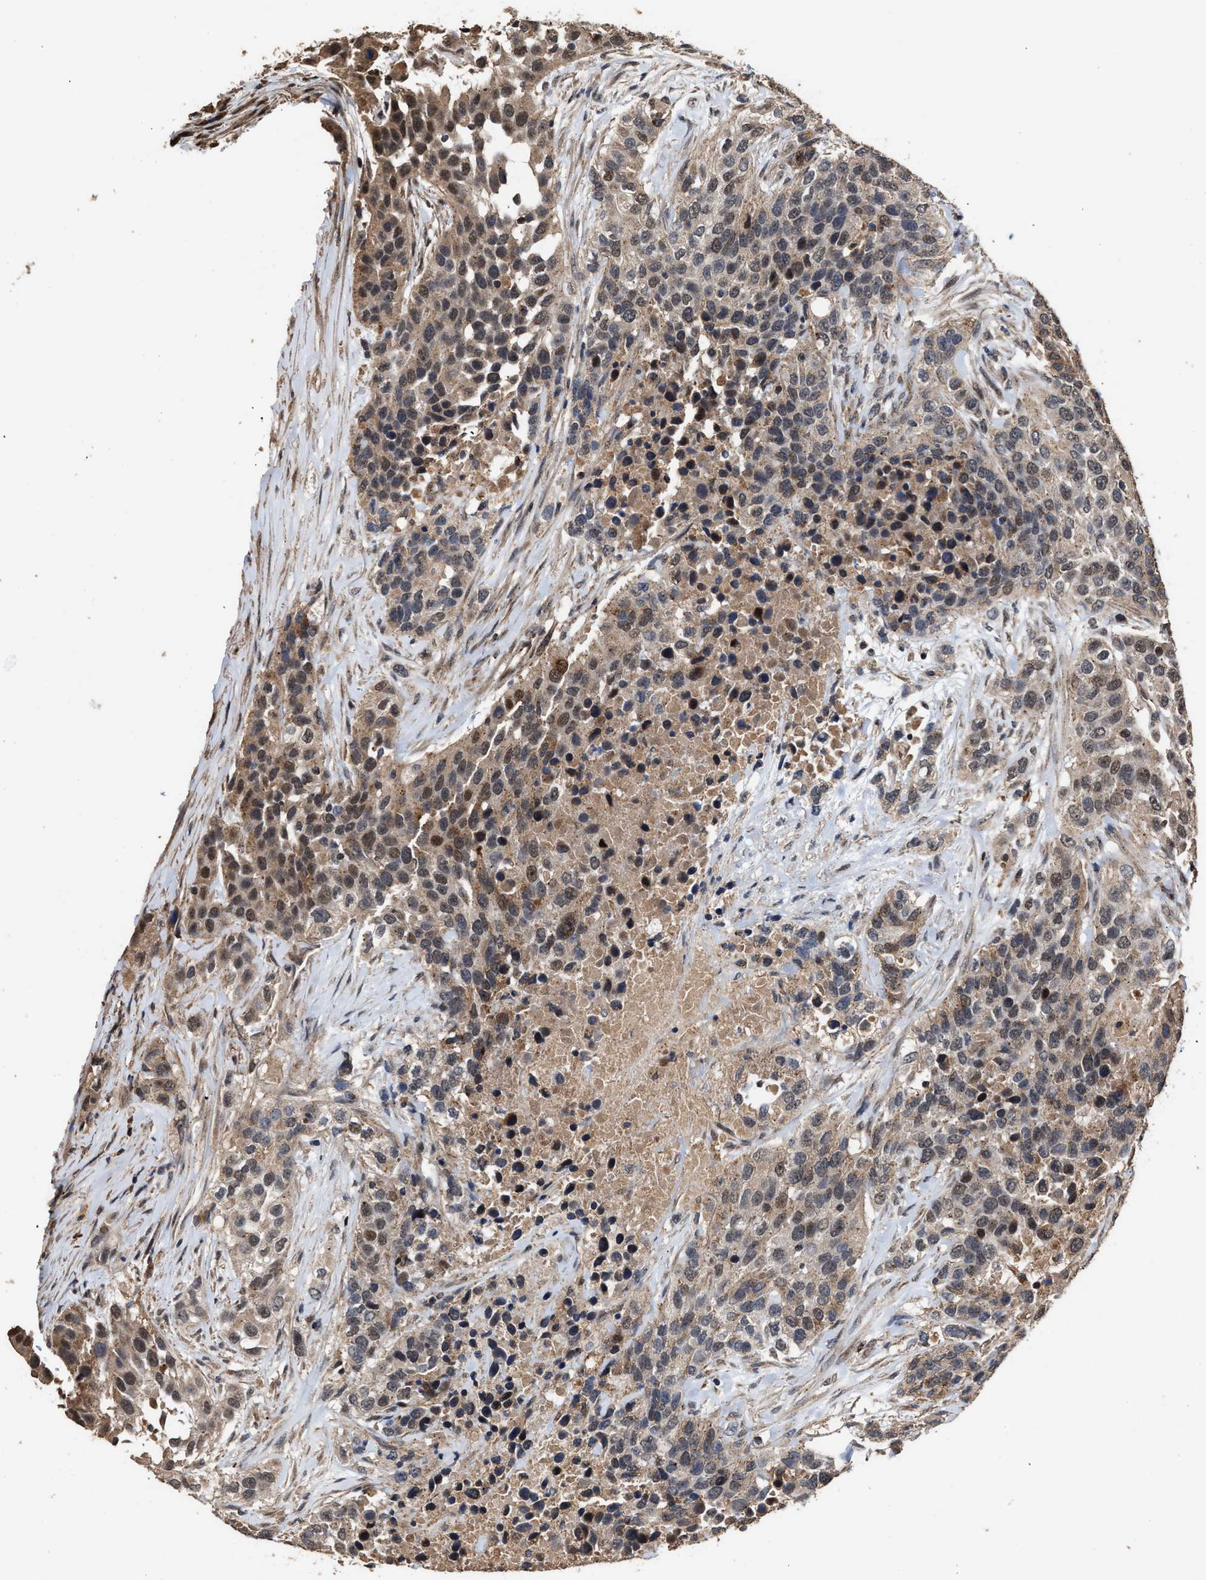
{"staining": {"intensity": "moderate", "quantity": ">75%", "location": "cytoplasmic/membranous,nuclear"}, "tissue": "urothelial cancer", "cell_type": "Tumor cells", "image_type": "cancer", "snomed": [{"axis": "morphology", "description": "Urothelial carcinoma, High grade"}, {"axis": "topography", "description": "Urinary bladder"}], "caption": "Tumor cells show medium levels of moderate cytoplasmic/membranous and nuclear expression in about >75% of cells in human urothelial cancer. (Stains: DAB (3,3'-diaminobenzidine) in brown, nuclei in blue, Microscopy: brightfield microscopy at high magnification).", "gene": "ZNHIT6", "patient": {"sex": "female", "age": 80}}